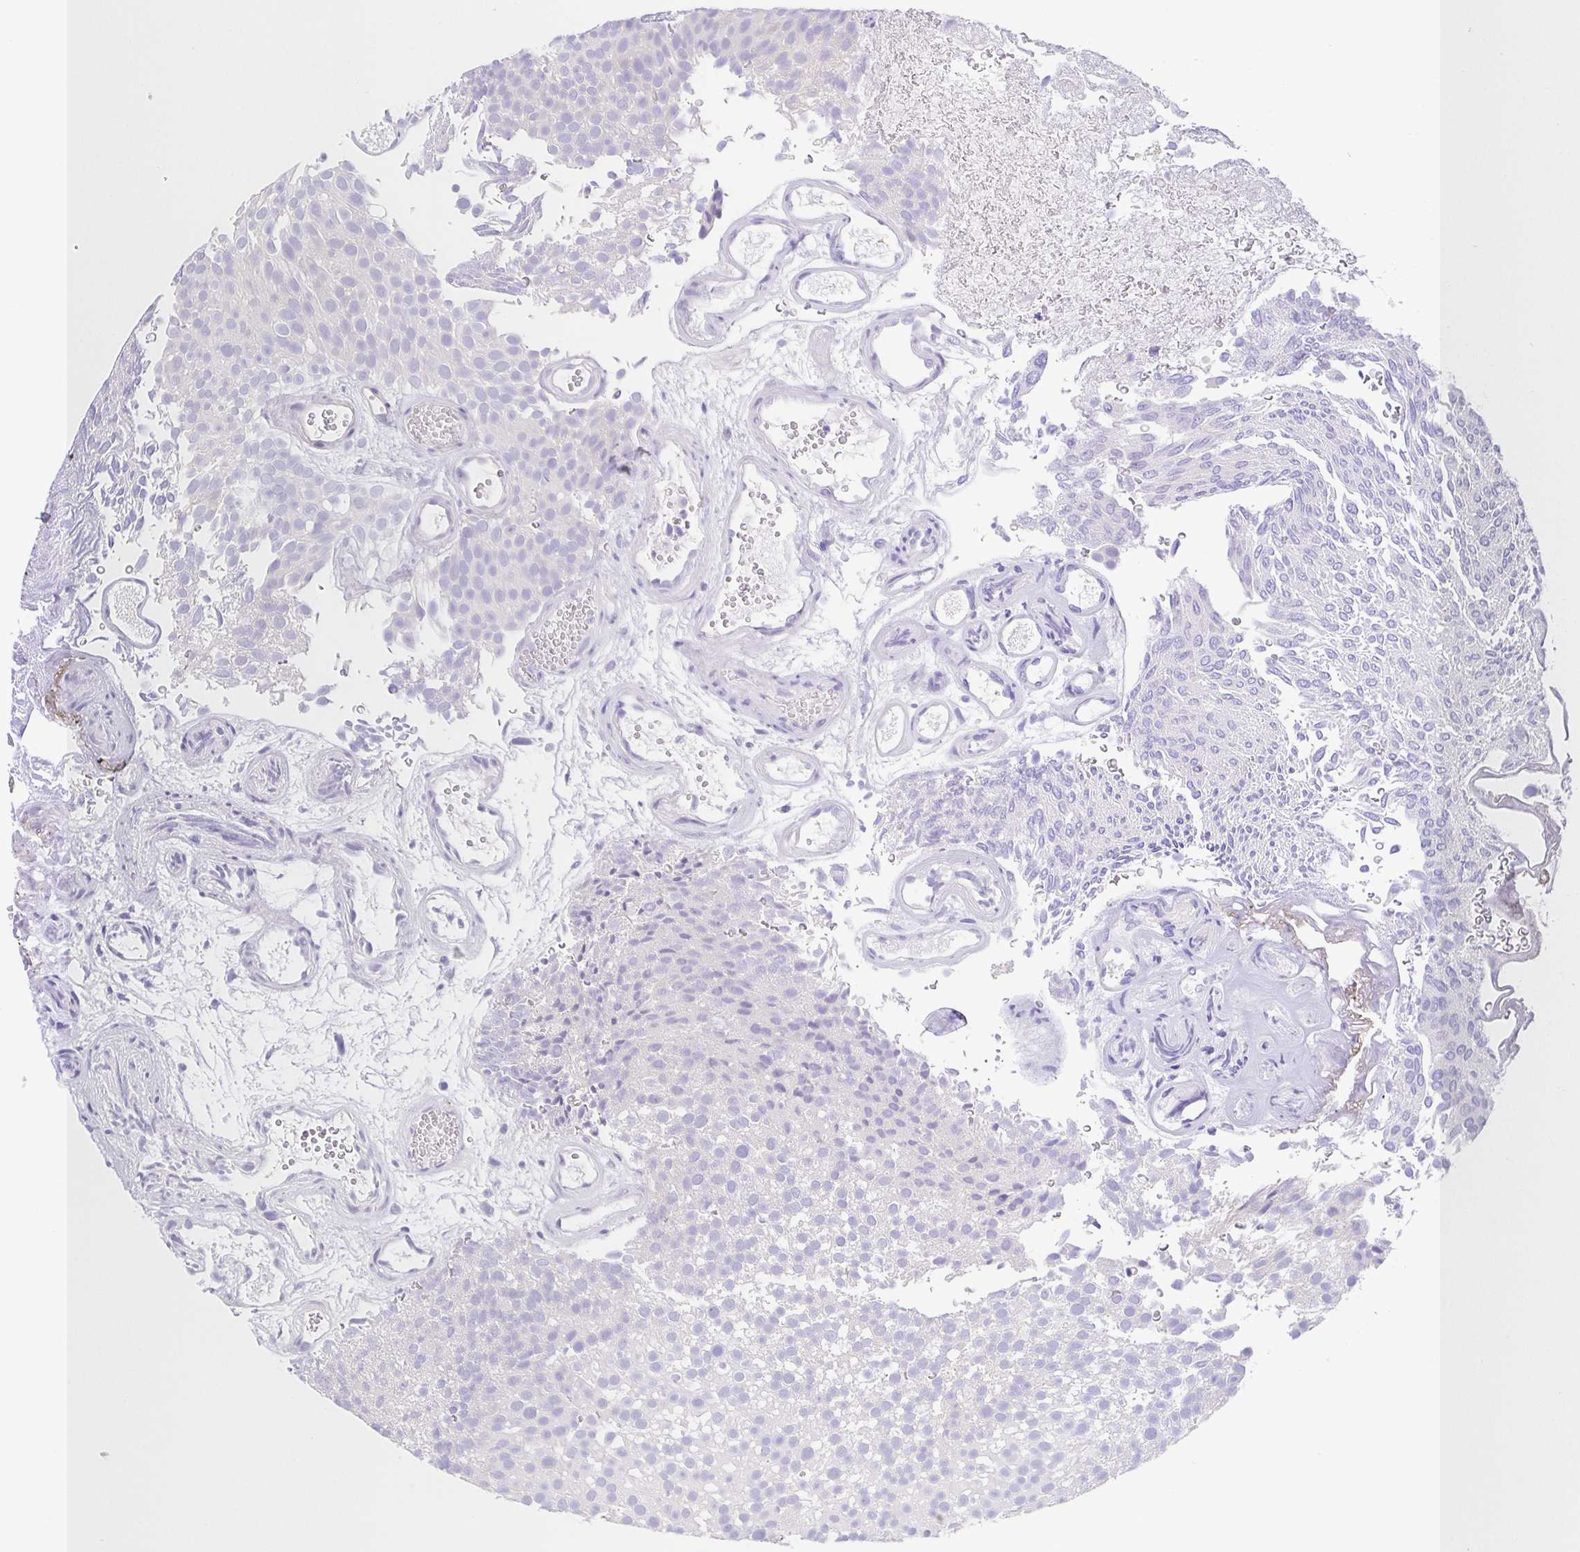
{"staining": {"intensity": "negative", "quantity": "none", "location": "none"}, "tissue": "urothelial cancer", "cell_type": "Tumor cells", "image_type": "cancer", "snomed": [{"axis": "morphology", "description": "Urothelial carcinoma, Low grade"}, {"axis": "topography", "description": "Urinary bladder"}], "caption": "Protein analysis of low-grade urothelial carcinoma demonstrates no significant staining in tumor cells.", "gene": "PKDREJ", "patient": {"sex": "male", "age": 78}}